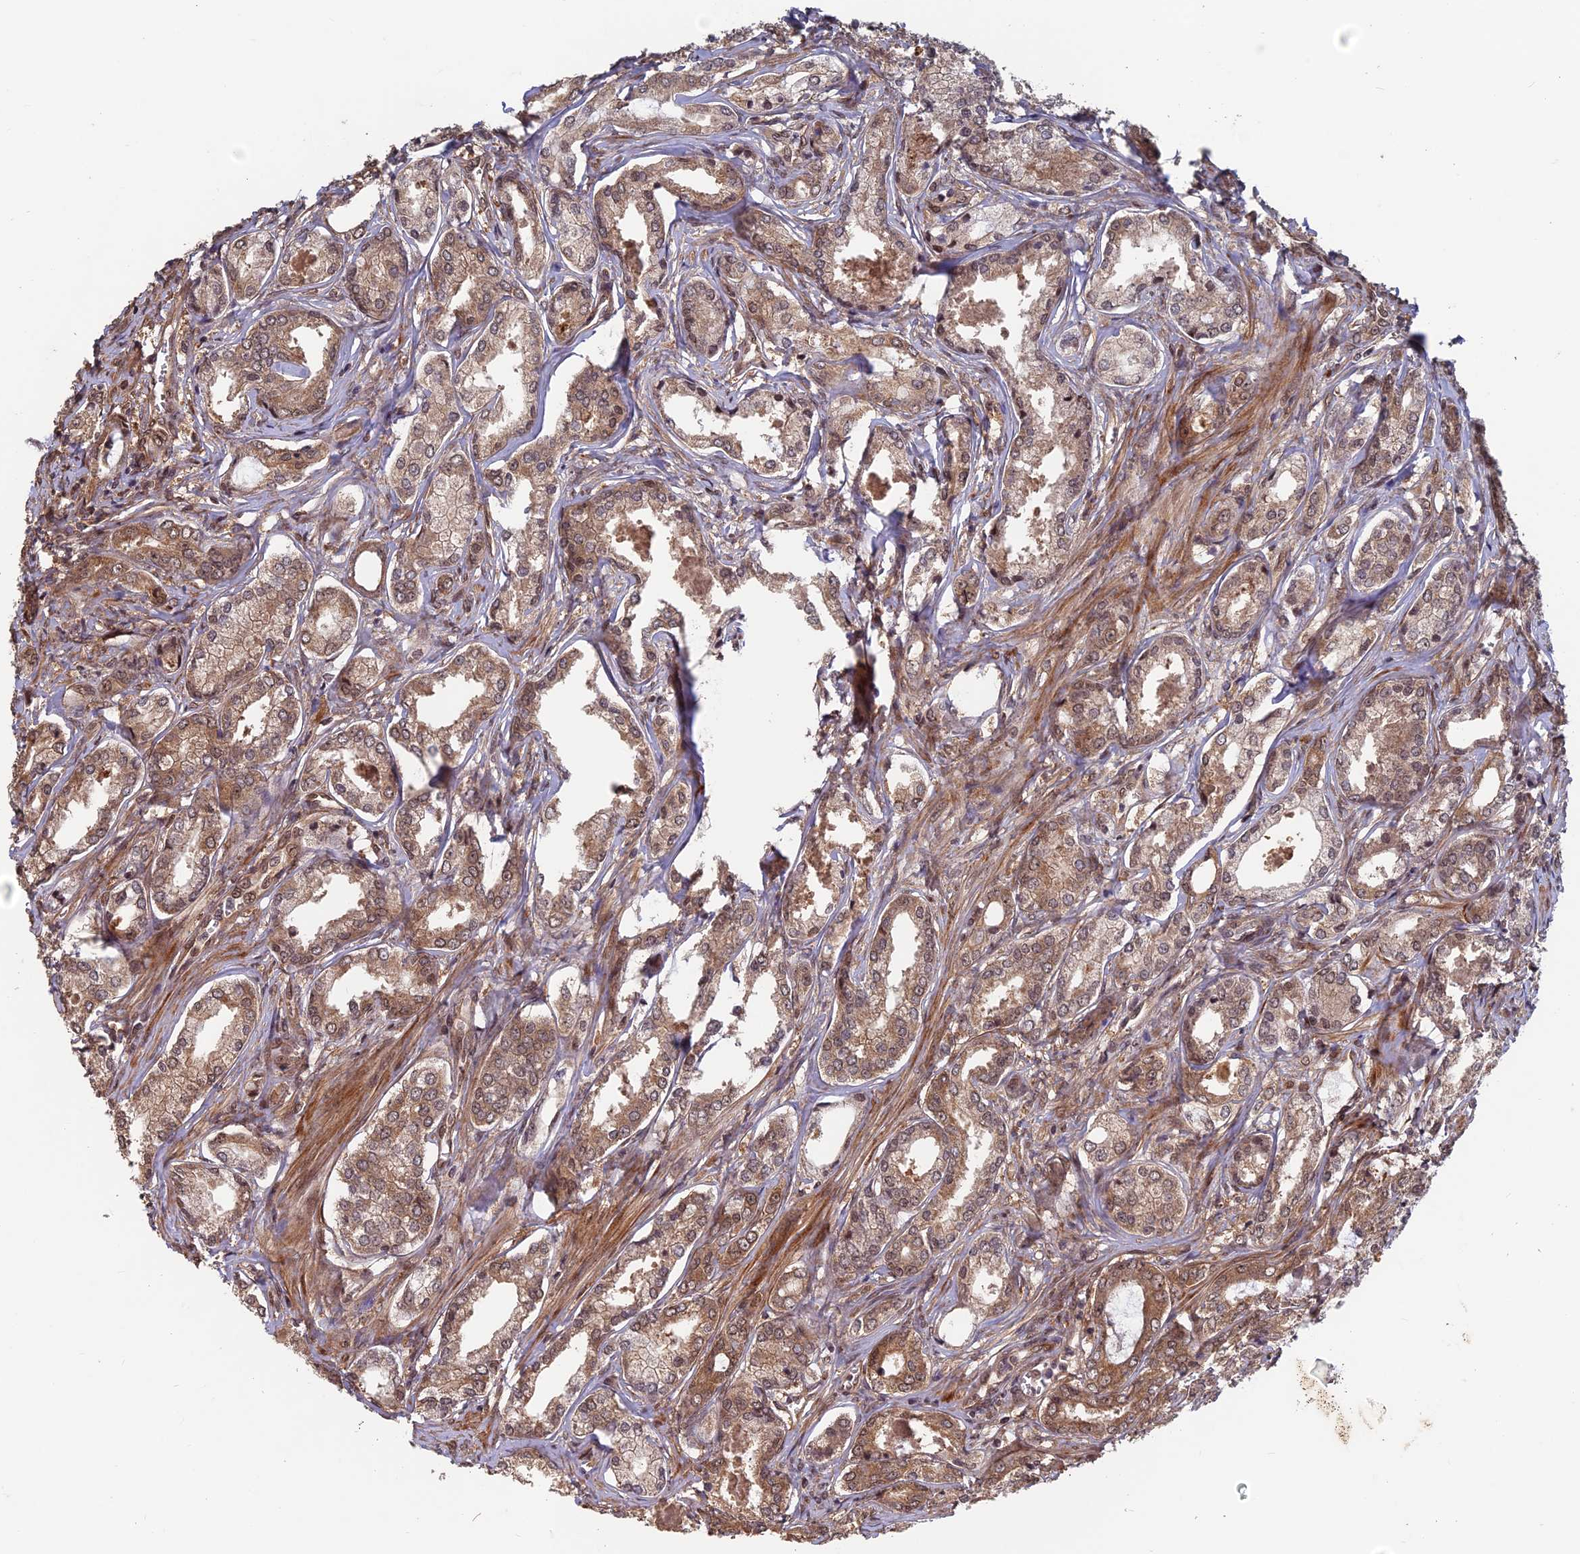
{"staining": {"intensity": "moderate", "quantity": ">75%", "location": "cytoplasmic/membranous,nuclear"}, "tissue": "prostate cancer", "cell_type": "Tumor cells", "image_type": "cancer", "snomed": [{"axis": "morphology", "description": "Adenocarcinoma, Low grade"}, {"axis": "topography", "description": "Prostate"}], "caption": "An image of adenocarcinoma (low-grade) (prostate) stained for a protein demonstrates moderate cytoplasmic/membranous and nuclear brown staining in tumor cells.", "gene": "FAM53C", "patient": {"sex": "male", "age": 68}}